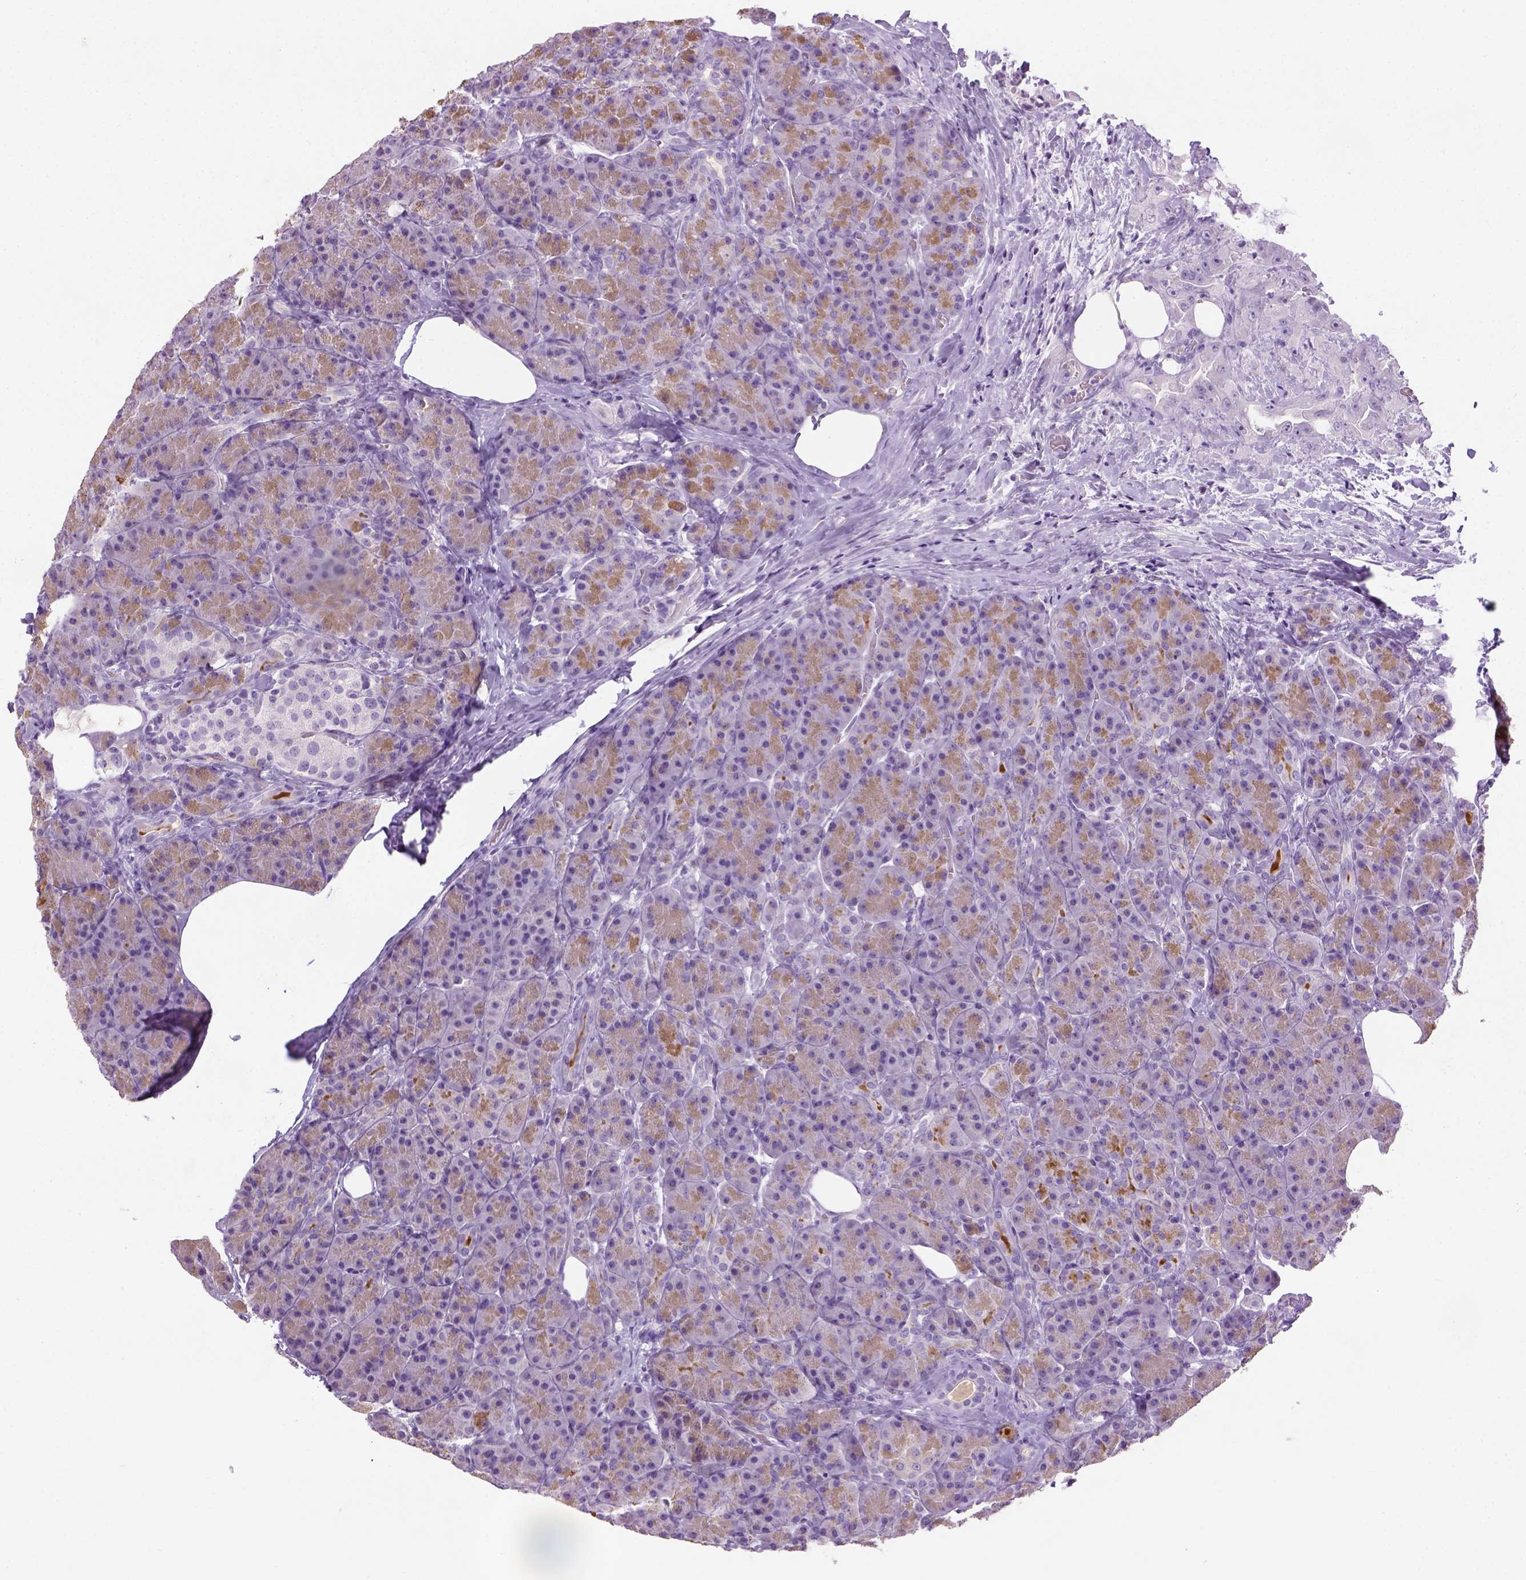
{"staining": {"intensity": "weak", "quantity": "25%-75%", "location": "cytoplasmic/membranous"}, "tissue": "pancreas", "cell_type": "Exocrine glandular cells", "image_type": "normal", "snomed": [{"axis": "morphology", "description": "Normal tissue, NOS"}, {"axis": "topography", "description": "Pancreas"}], "caption": "Immunohistochemical staining of benign human pancreas displays weak cytoplasmic/membranous protein staining in approximately 25%-75% of exocrine glandular cells.", "gene": "CYP24A1", "patient": {"sex": "male", "age": 57}}